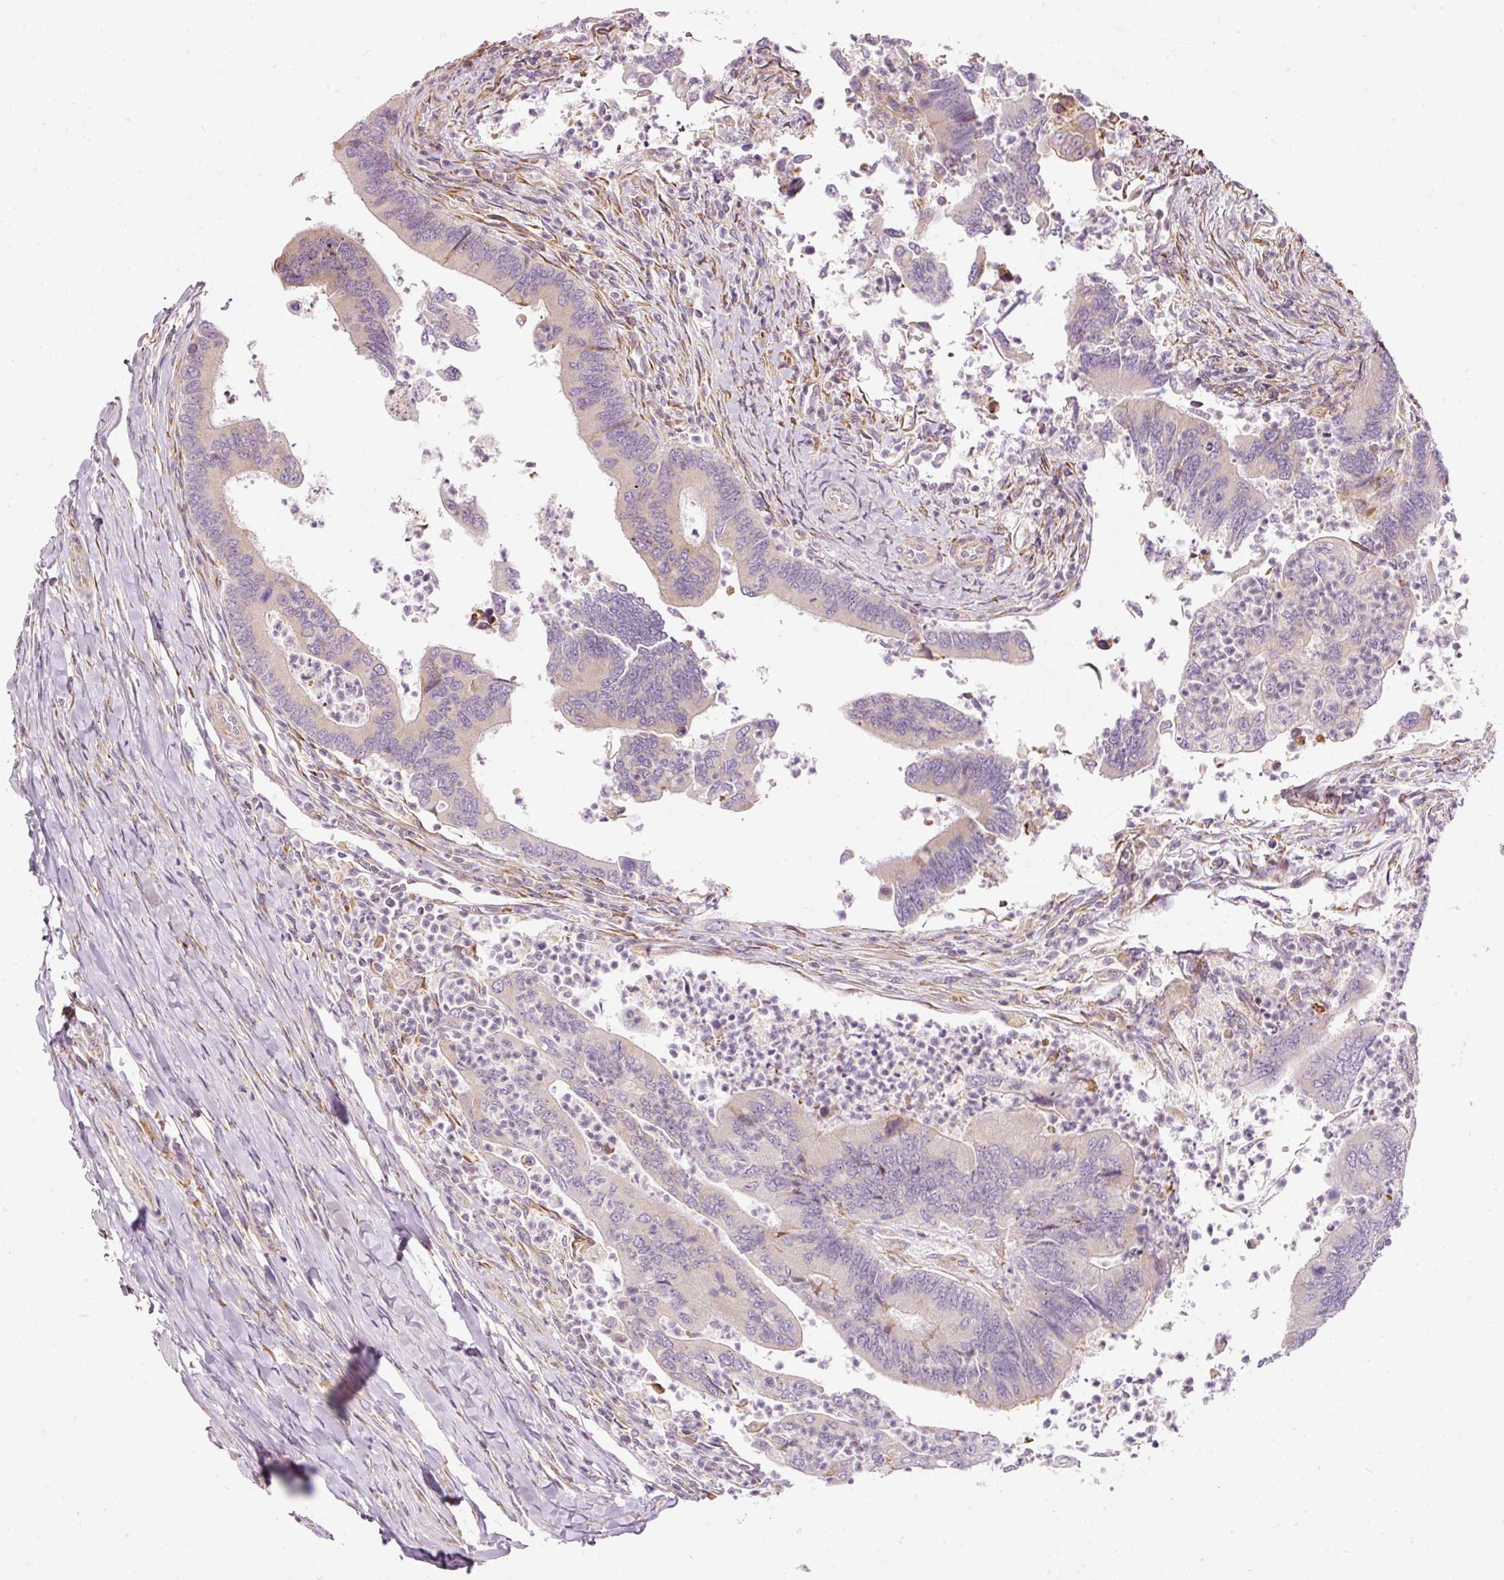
{"staining": {"intensity": "weak", "quantity": "<25%", "location": "cytoplasmic/membranous"}, "tissue": "colorectal cancer", "cell_type": "Tumor cells", "image_type": "cancer", "snomed": [{"axis": "morphology", "description": "Adenocarcinoma, NOS"}, {"axis": "topography", "description": "Colon"}], "caption": "Immunohistochemical staining of colorectal adenocarcinoma exhibits no significant expression in tumor cells.", "gene": "SNAPC5", "patient": {"sex": "female", "age": 67}}